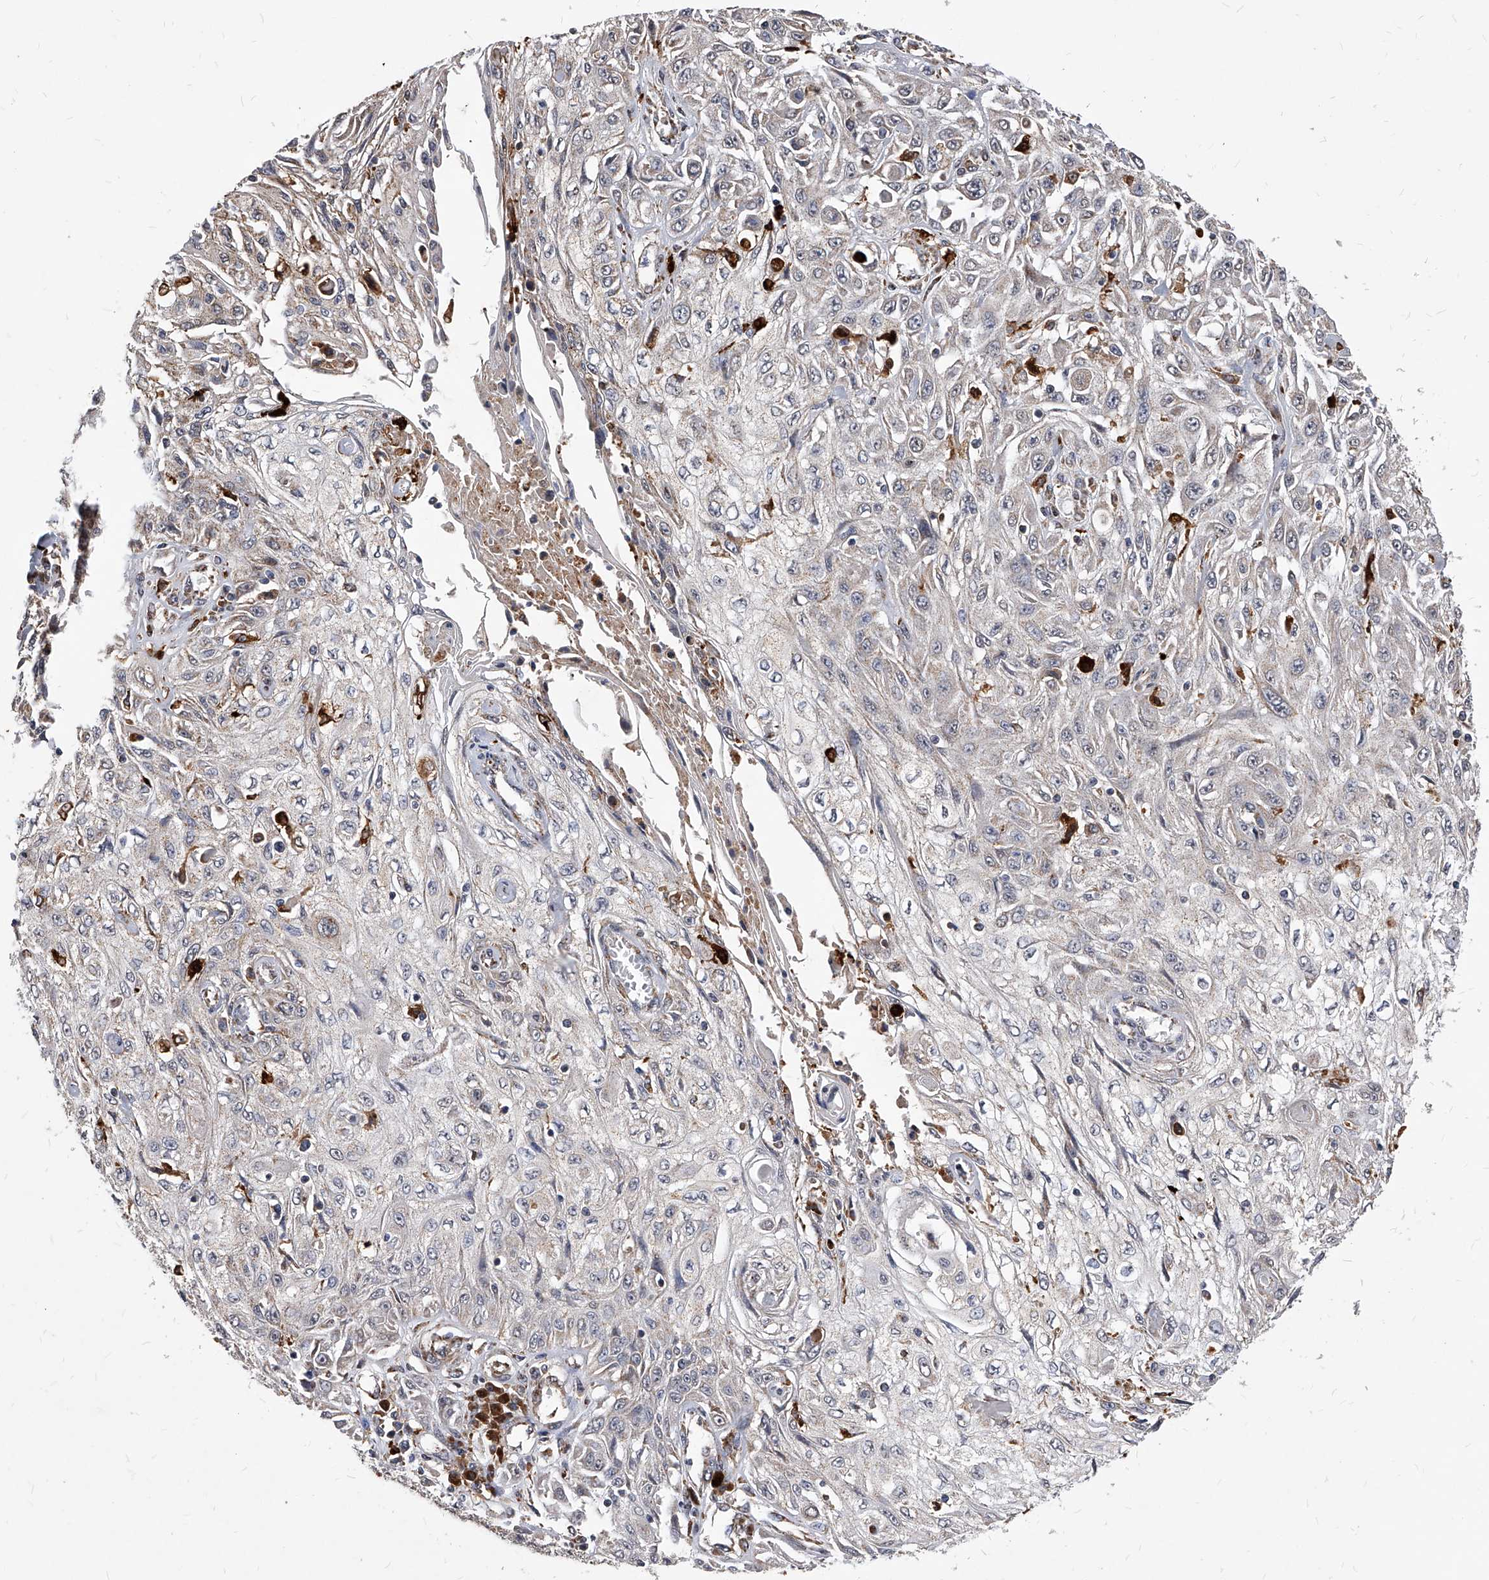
{"staining": {"intensity": "negative", "quantity": "none", "location": "none"}, "tissue": "skin cancer", "cell_type": "Tumor cells", "image_type": "cancer", "snomed": [{"axis": "morphology", "description": "Squamous cell carcinoma, NOS"}, {"axis": "morphology", "description": "Squamous cell carcinoma, metastatic, NOS"}, {"axis": "topography", "description": "Skin"}, {"axis": "topography", "description": "Lymph node"}], "caption": "Immunohistochemistry (IHC) of human skin cancer (metastatic squamous cell carcinoma) demonstrates no expression in tumor cells.", "gene": "SOBP", "patient": {"sex": "male", "age": 75}}